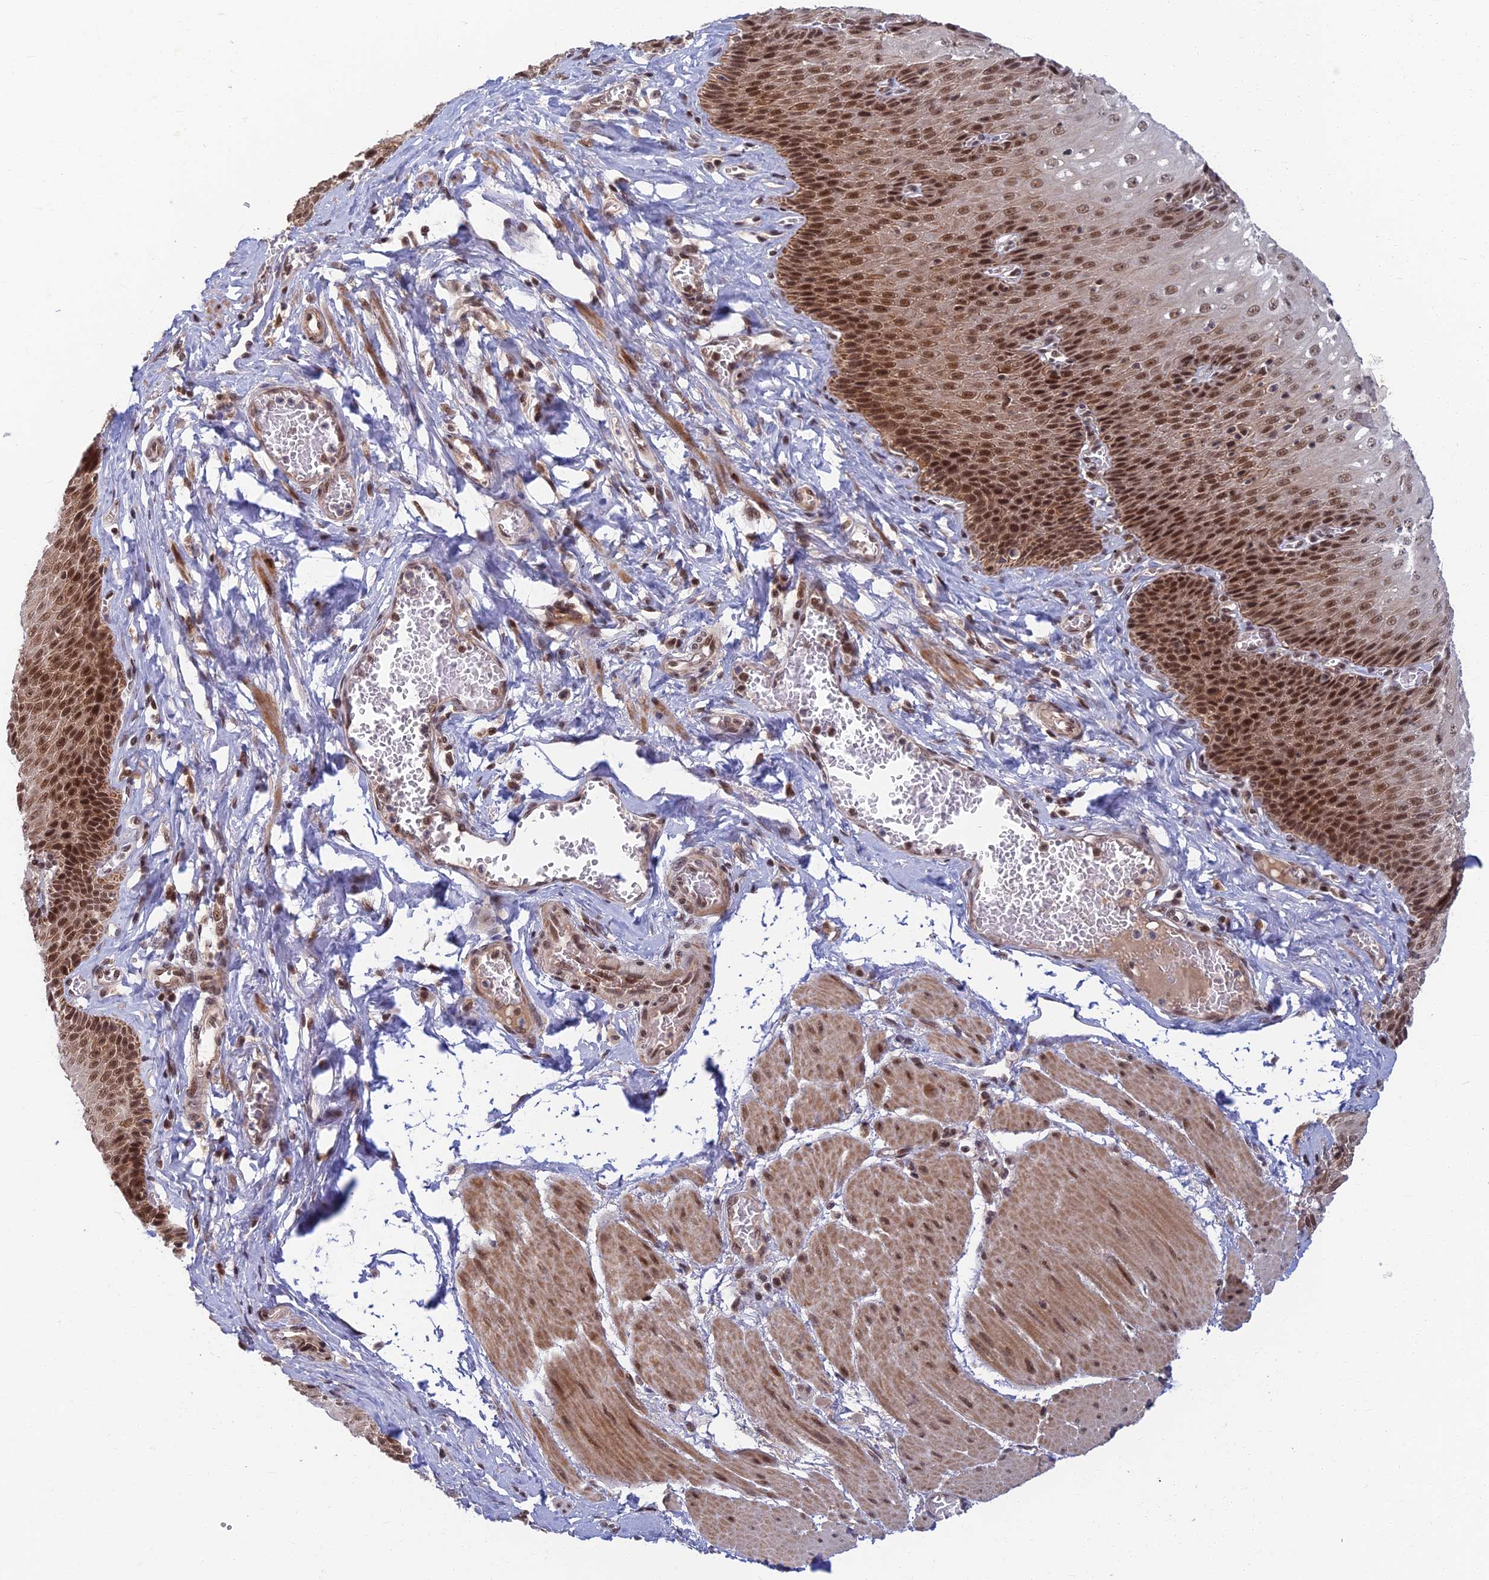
{"staining": {"intensity": "strong", "quantity": ">75%", "location": "nuclear"}, "tissue": "esophagus", "cell_type": "Squamous epithelial cells", "image_type": "normal", "snomed": [{"axis": "morphology", "description": "Normal tissue, NOS"}, {"axis": "topography", "description": "Esophagus"}], "caption": "A high amount of strong nuclear positivity is appreciated in approximately >75% of squamous epithelial cells in benign esophagus. Immunohistochemistry (ihc) stains the protein in brown and the nuclei are stained blue.", "gene": "TCEA2", "patient": {"sex": "male", "age": 60}}